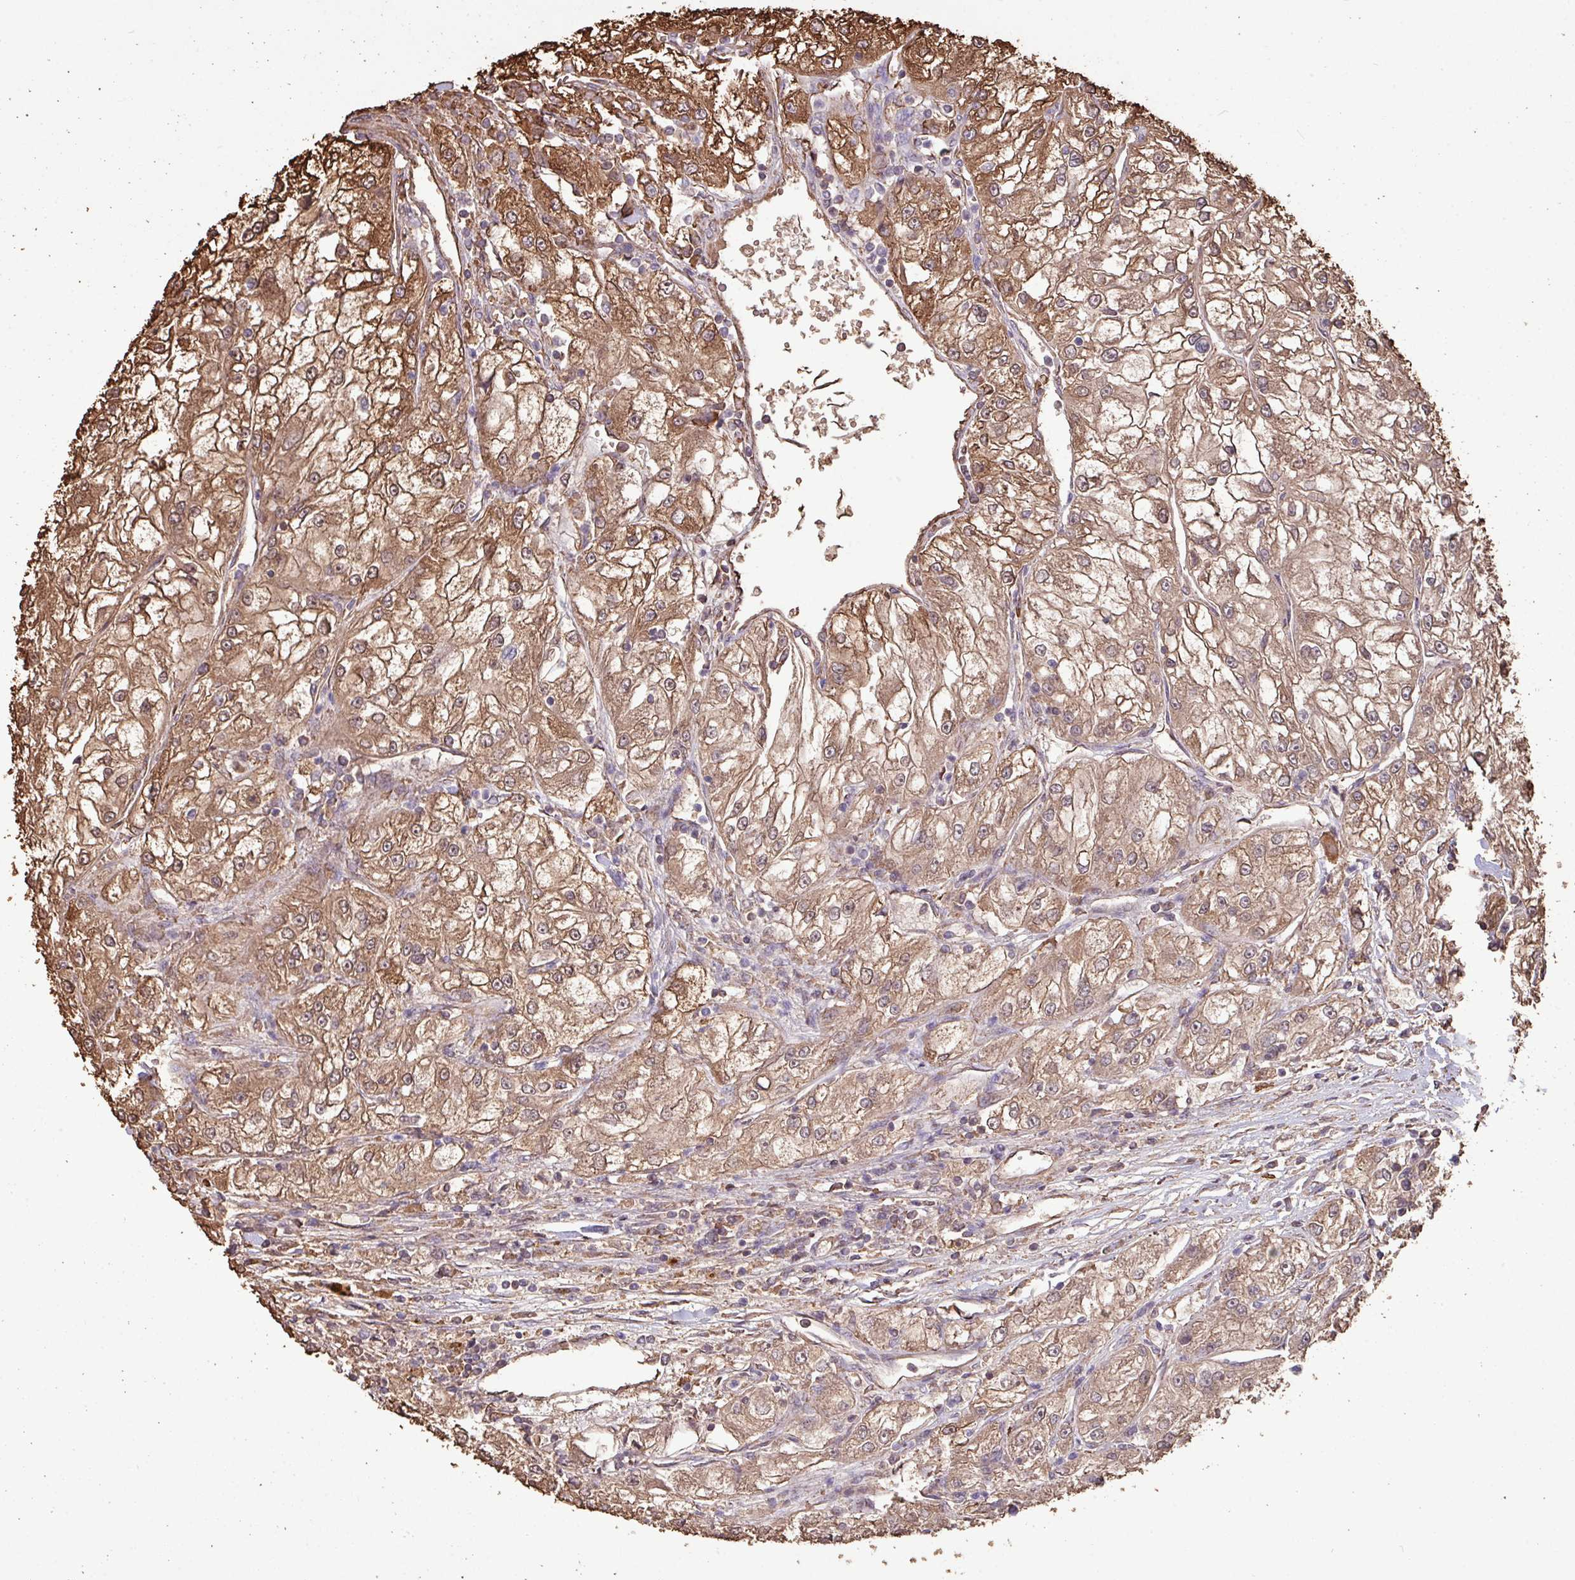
{"staining": {"intensity": "moderate", "quantity": ">75%", "location": "cytoplasmic/membranous"}, "tissue": "renal cancer", "cell_type": "Tumor cells", "image_type": "cancer", "snomed": [{"axis": "morphology", "description": "Adenocarcinoma, NOS"}, {"axis": "topography", "description": "Kidney"}], "caption": "This photomicrograph shows IHC staining of renal cancer (adenocarcinoma), with medium moderate cytoplasmic/membranous staining in about >75% of tumor cells.", "gene": "CAMK2B", "patient": {"sex": "female", "age": 72}}